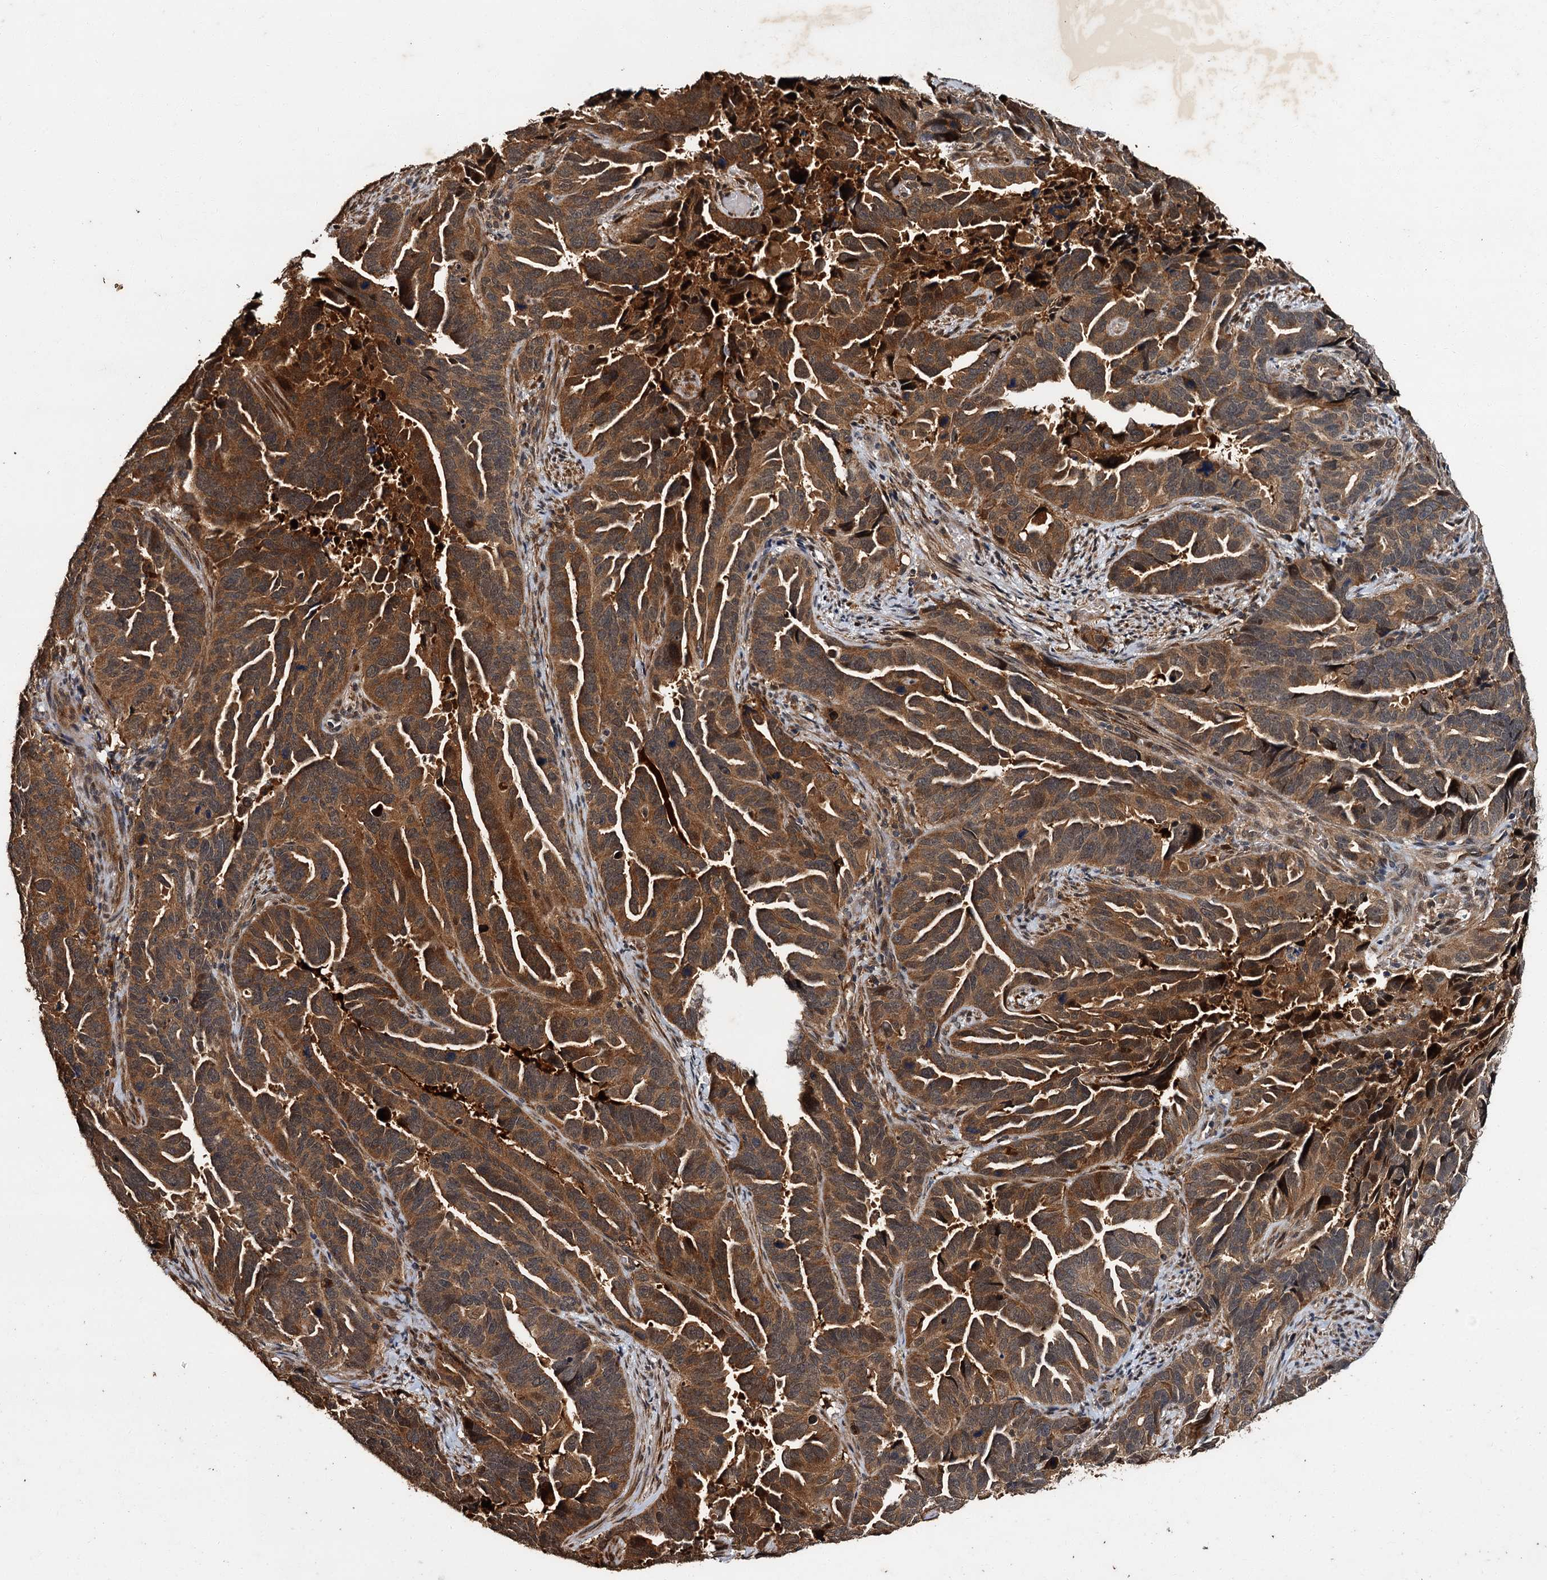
{"staining": {"intensity": "moderate", "quantity": ">75%", "location": "cytoplasmic/membranous"}, "tissue": "endometrial cancer", "cell_type": "Tumor cells", "image_type": "cancer", "snomed": [{"axis": "morphology", "description": "Adenocarcinoma, NOS"}, {"axis": "topography", "description": "Endometrium"}], "caption": "Moderate cytoplasmic/membranous protein expression is identified in about >75% of tumor cells in endometrial adenocarcinoma.", "gene": "SLC46A3", "patient": {"sex": "female", "age": 65}}